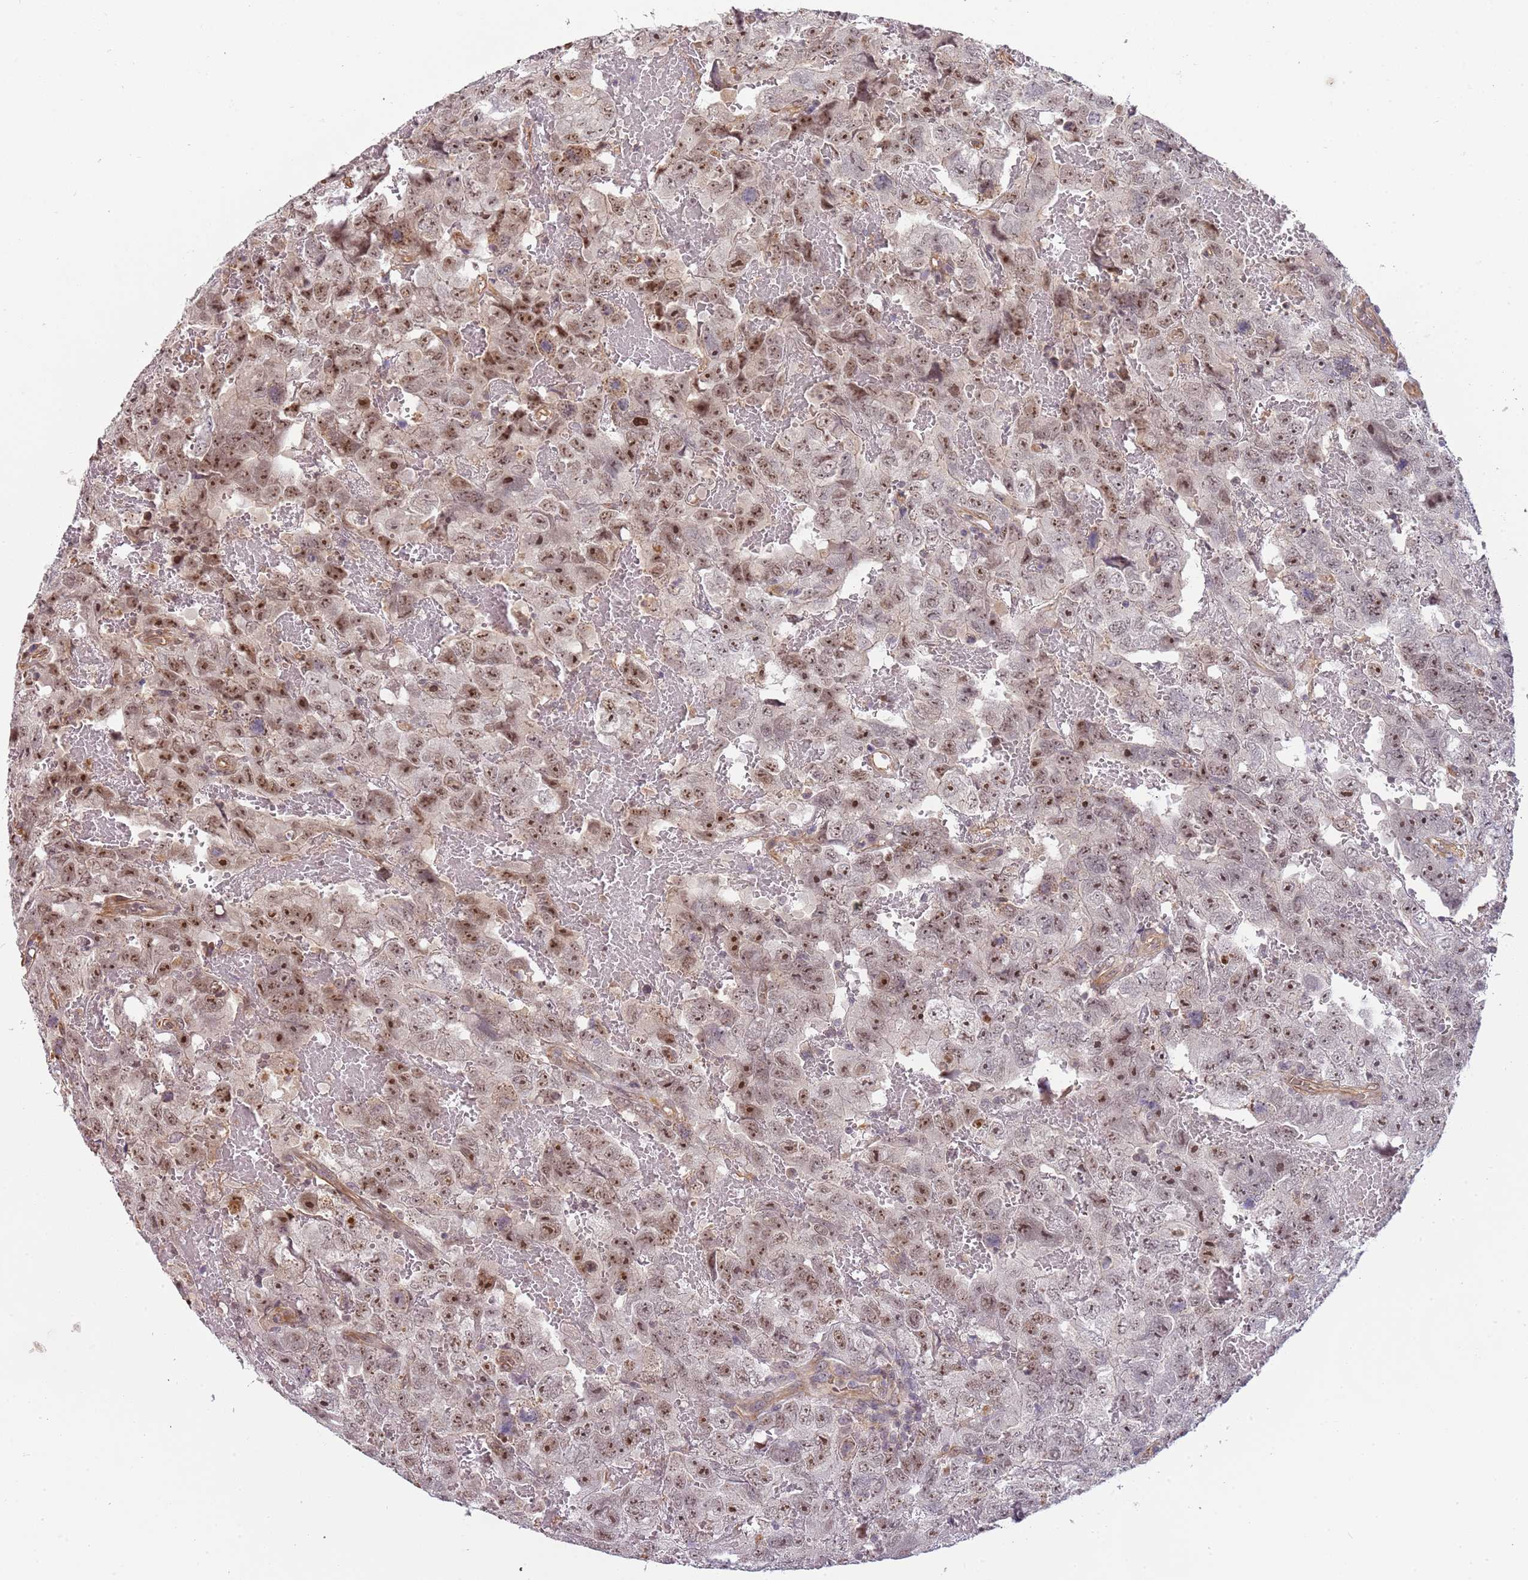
{"staining": {"intensity": "moderate", "quantity": ">75%", "location": "nuclear"}, "tissue": "testis cancer", "cell_type": "Tumor cells", "image_type": "cancer", "snomed": [{"axis": "morphology", "description": "Carcinoma, Embryonal, NOS"}, {"axis": "topography", "description": "Testis"}], "caption": "High-magnification brightfield microscopy of testis cancer stained with DAB (brown) and counterstained with hematoxylin (blue). tumor cells exhibit moderate nuclear expression is identified in approximately>75% of cells.", "gene": "SURF2", "patient": {"sex": "male", "age": 45}}